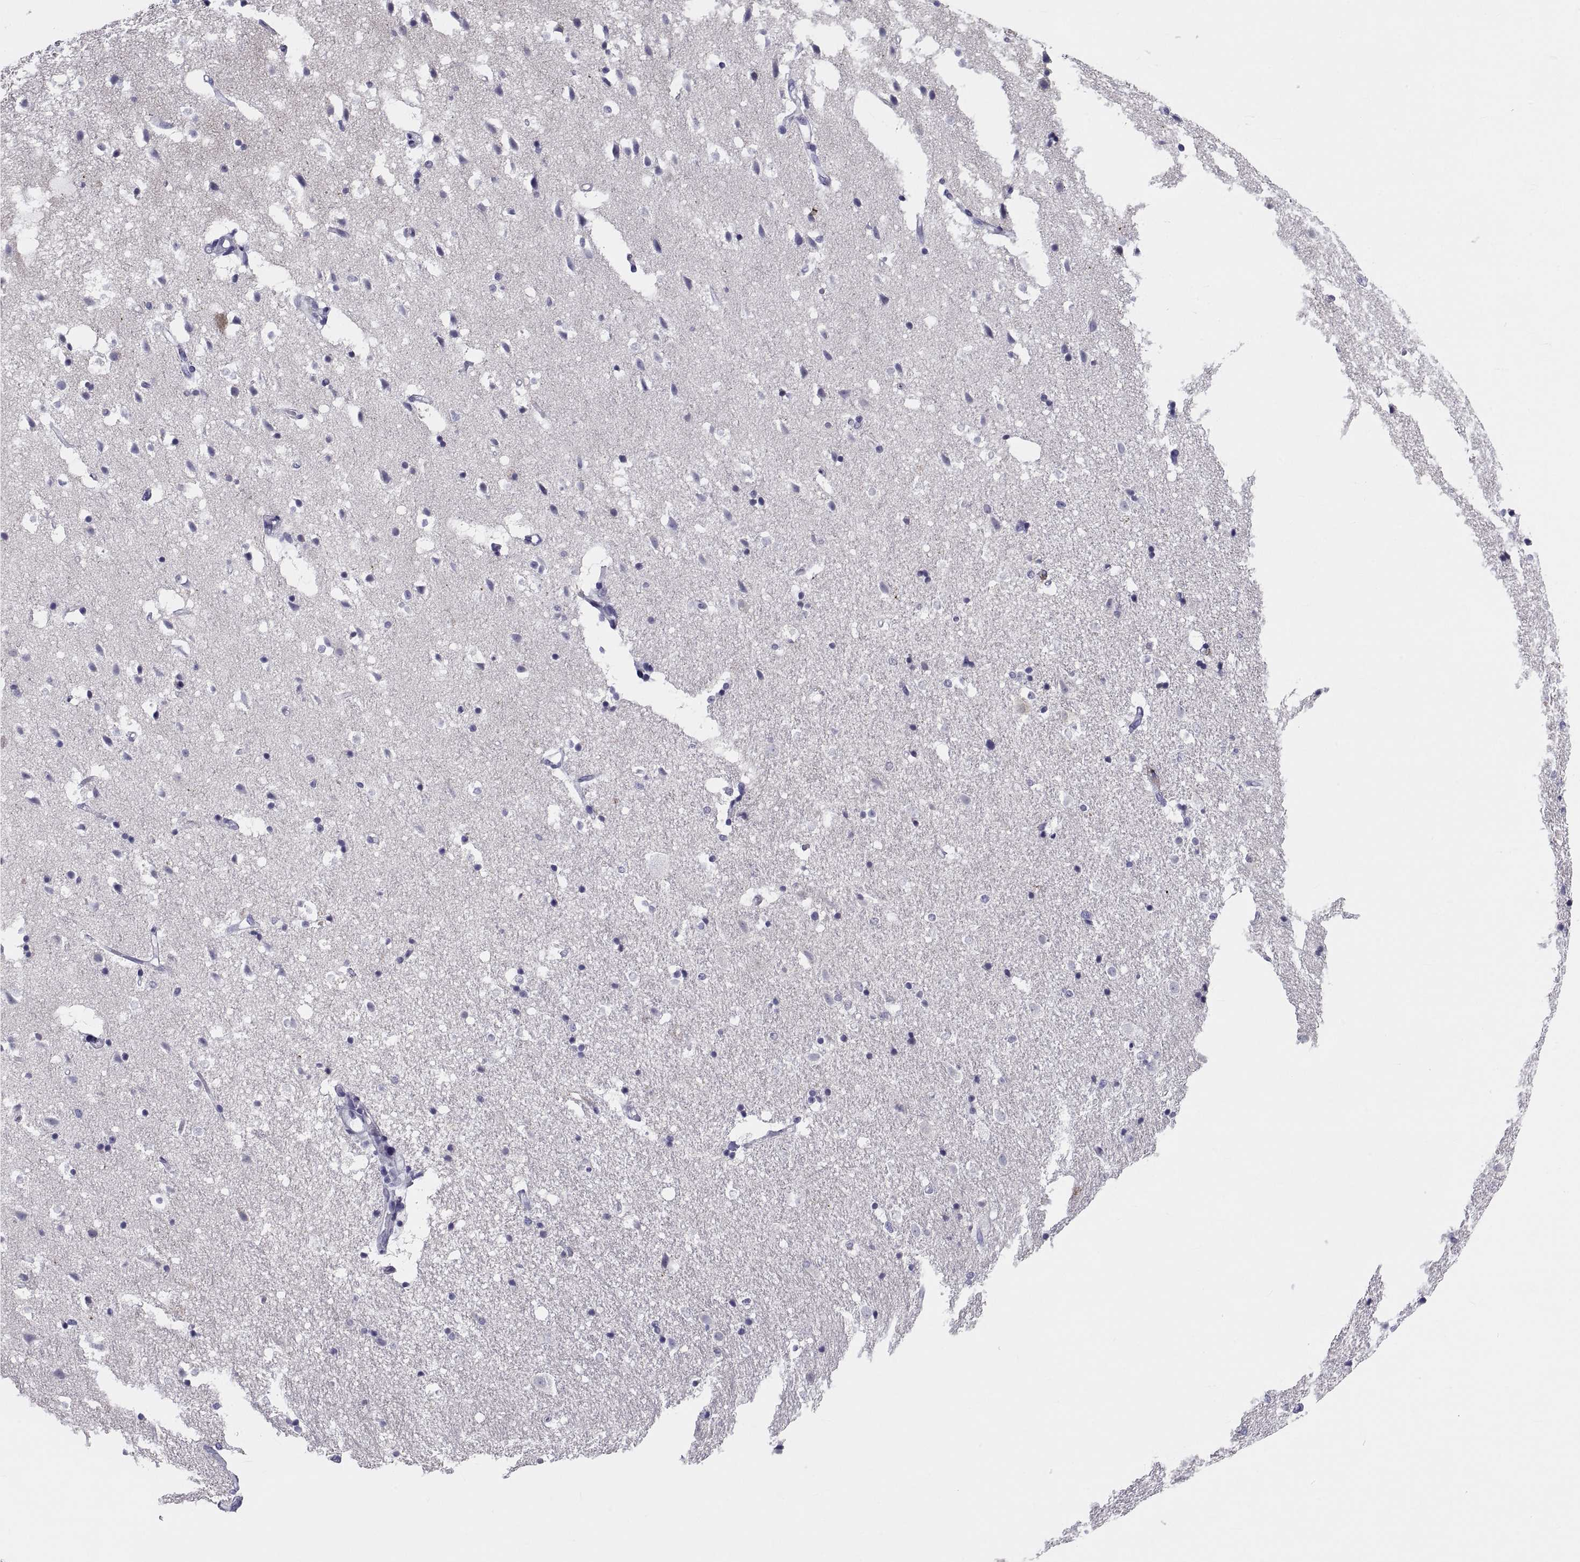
{"staining": {"intensity": "negative", "quantity": "none", "location": "none"}, "tissue": "hippocampus", "cell_type": "Glial cells", "image_type": "normal", "snomed": [{"axis": "morphology", "description": "Normal tissue, NOS"}, {"axis": "topography", "description": "Hippocampus"}], "caption": "Immunohistochemistry image of unremarkable human hippocampus stained for a protein (brown), which reveals no staining in glial cells. (Immunohistochemistry, brightfield microscopy, high magnification).", "gene": "DEFB129", "patient": {"sex": "male", "age": 49}}